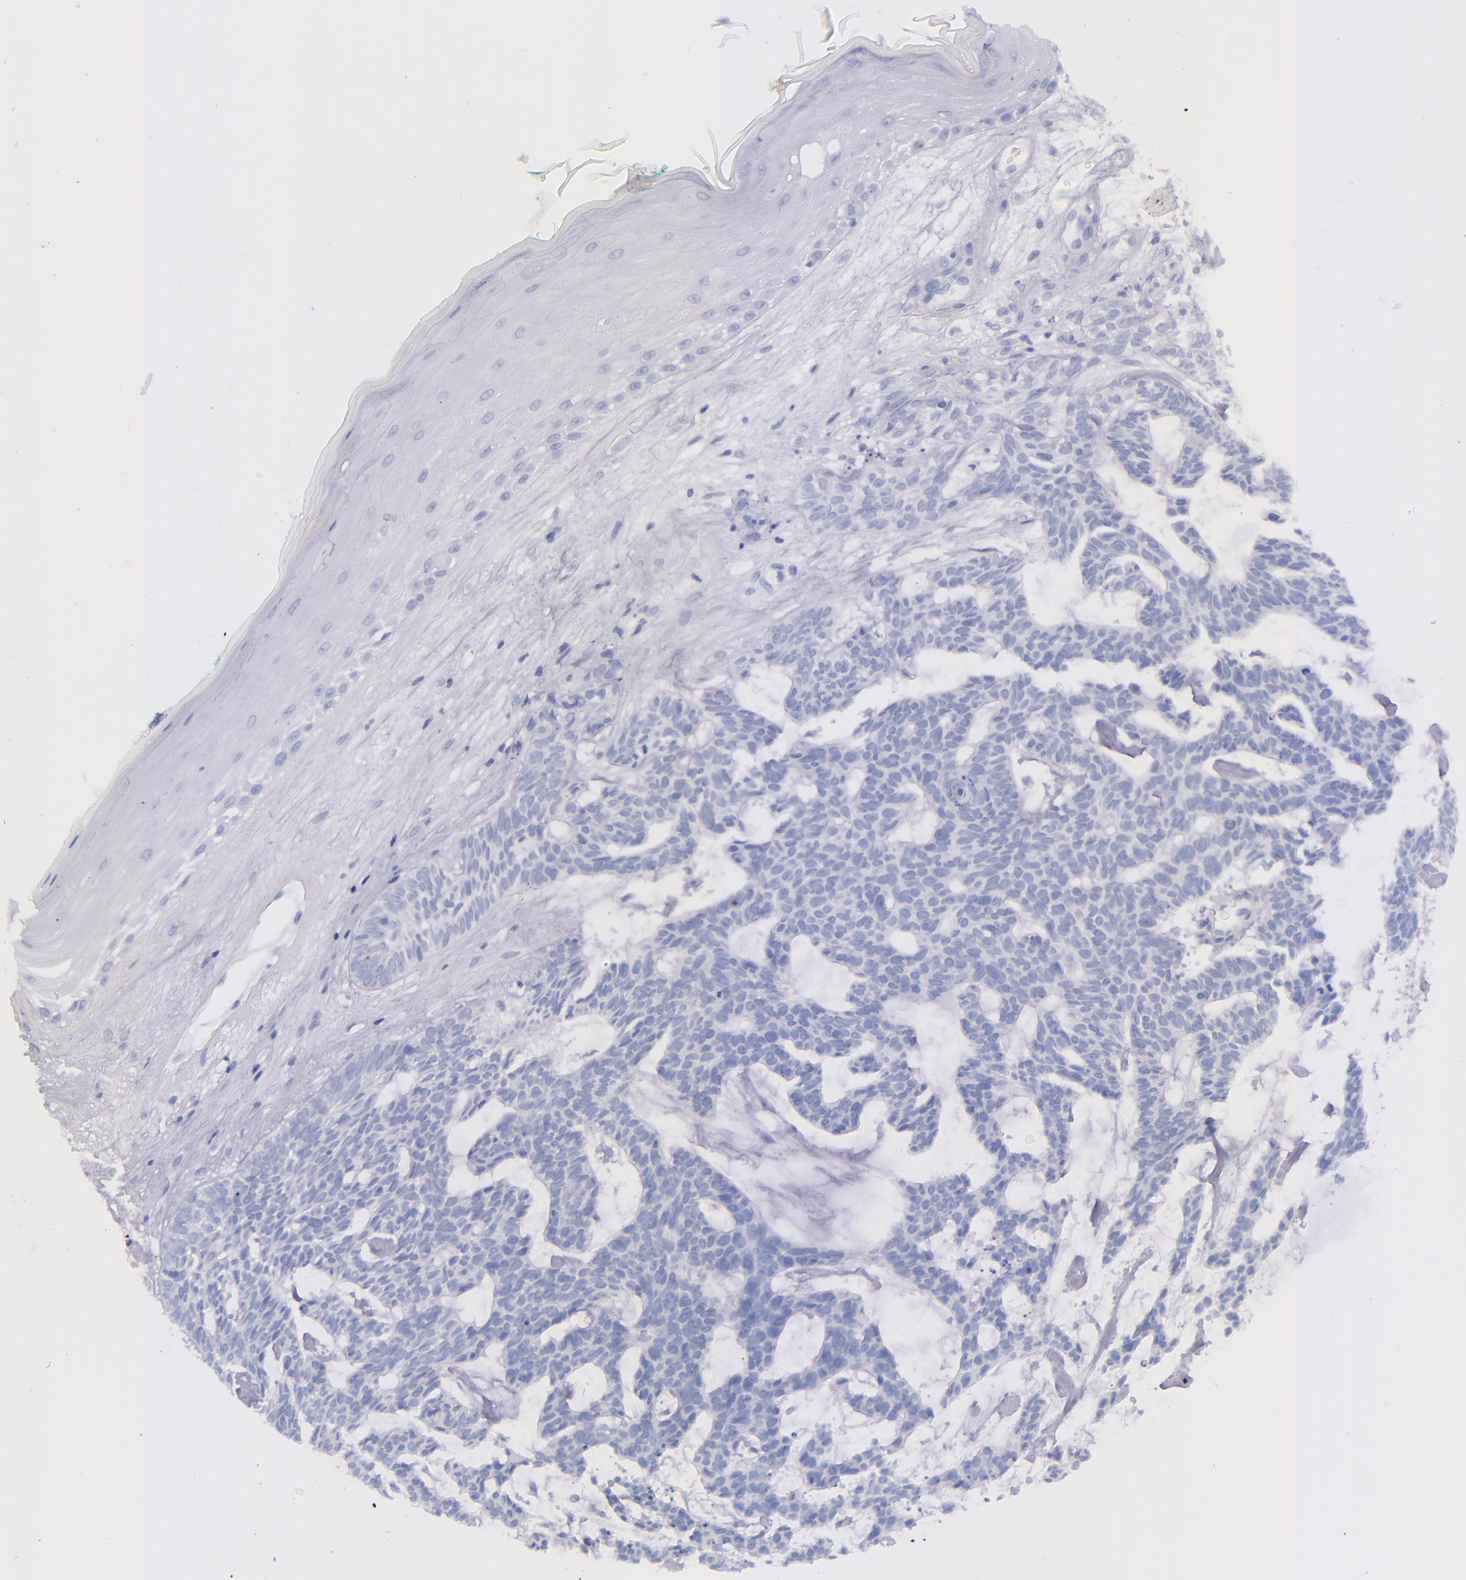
{"staining": {"intensity": "negative", "quantity": "none", "location": "none"}, "tissue": "skin cancer", "cell_type": "Tumor cells", "image_type": "cancer", "snomed": [{"axis": "morphology", "description": "Basal cell carcinoma"}, {"axis": "topography", "description": "Skin"}], "caption": "Tumor cells show no significant protein staining in basal cell carcinoma (skin). (DAB IHC, high magnification).", "gene": "SFTPA2", "patient": {"sex": "male", "age": 75}}